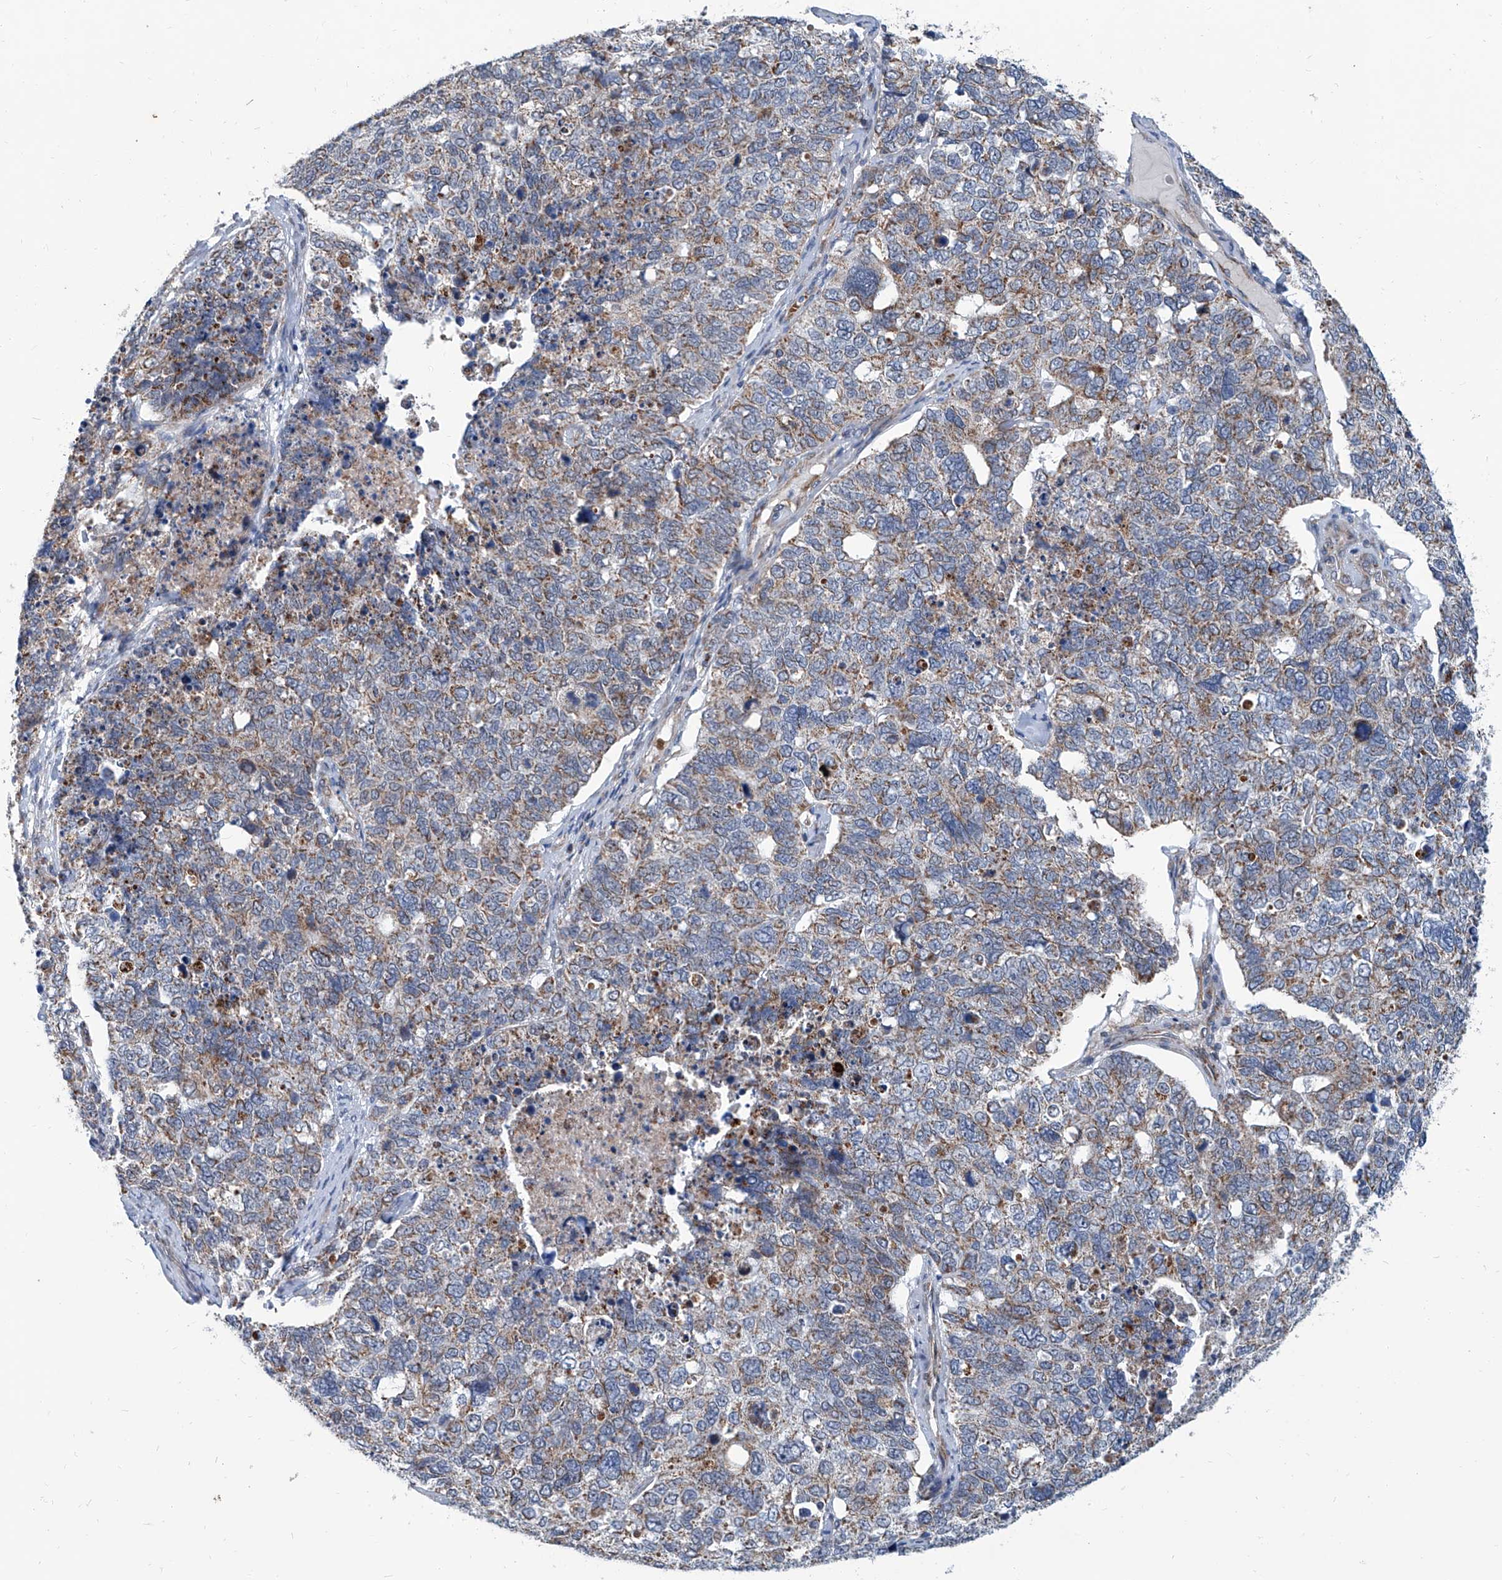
{"staining": {"intensity": "weak", "quantity": ">75%", "location": "cytoplasmic/membranous"}, "tissue": "cervical cancer", "cell_type": "Tumor cells", "image_type": "cancer", "snomed": [{"axis": "morphology", "description": "Squamous cell carcinoma, NOS"}, {"axis": "topography", "description": "Cervix"}], "caption": "High-power microscopy captured an IHC micrograph of cervical squamous cell carcinoma, revealing weak cytoplasmic/membranous staining in about >75% of tumor cells.", "gene": "USP48", "patient": {"sex": "female", "age": 63}}